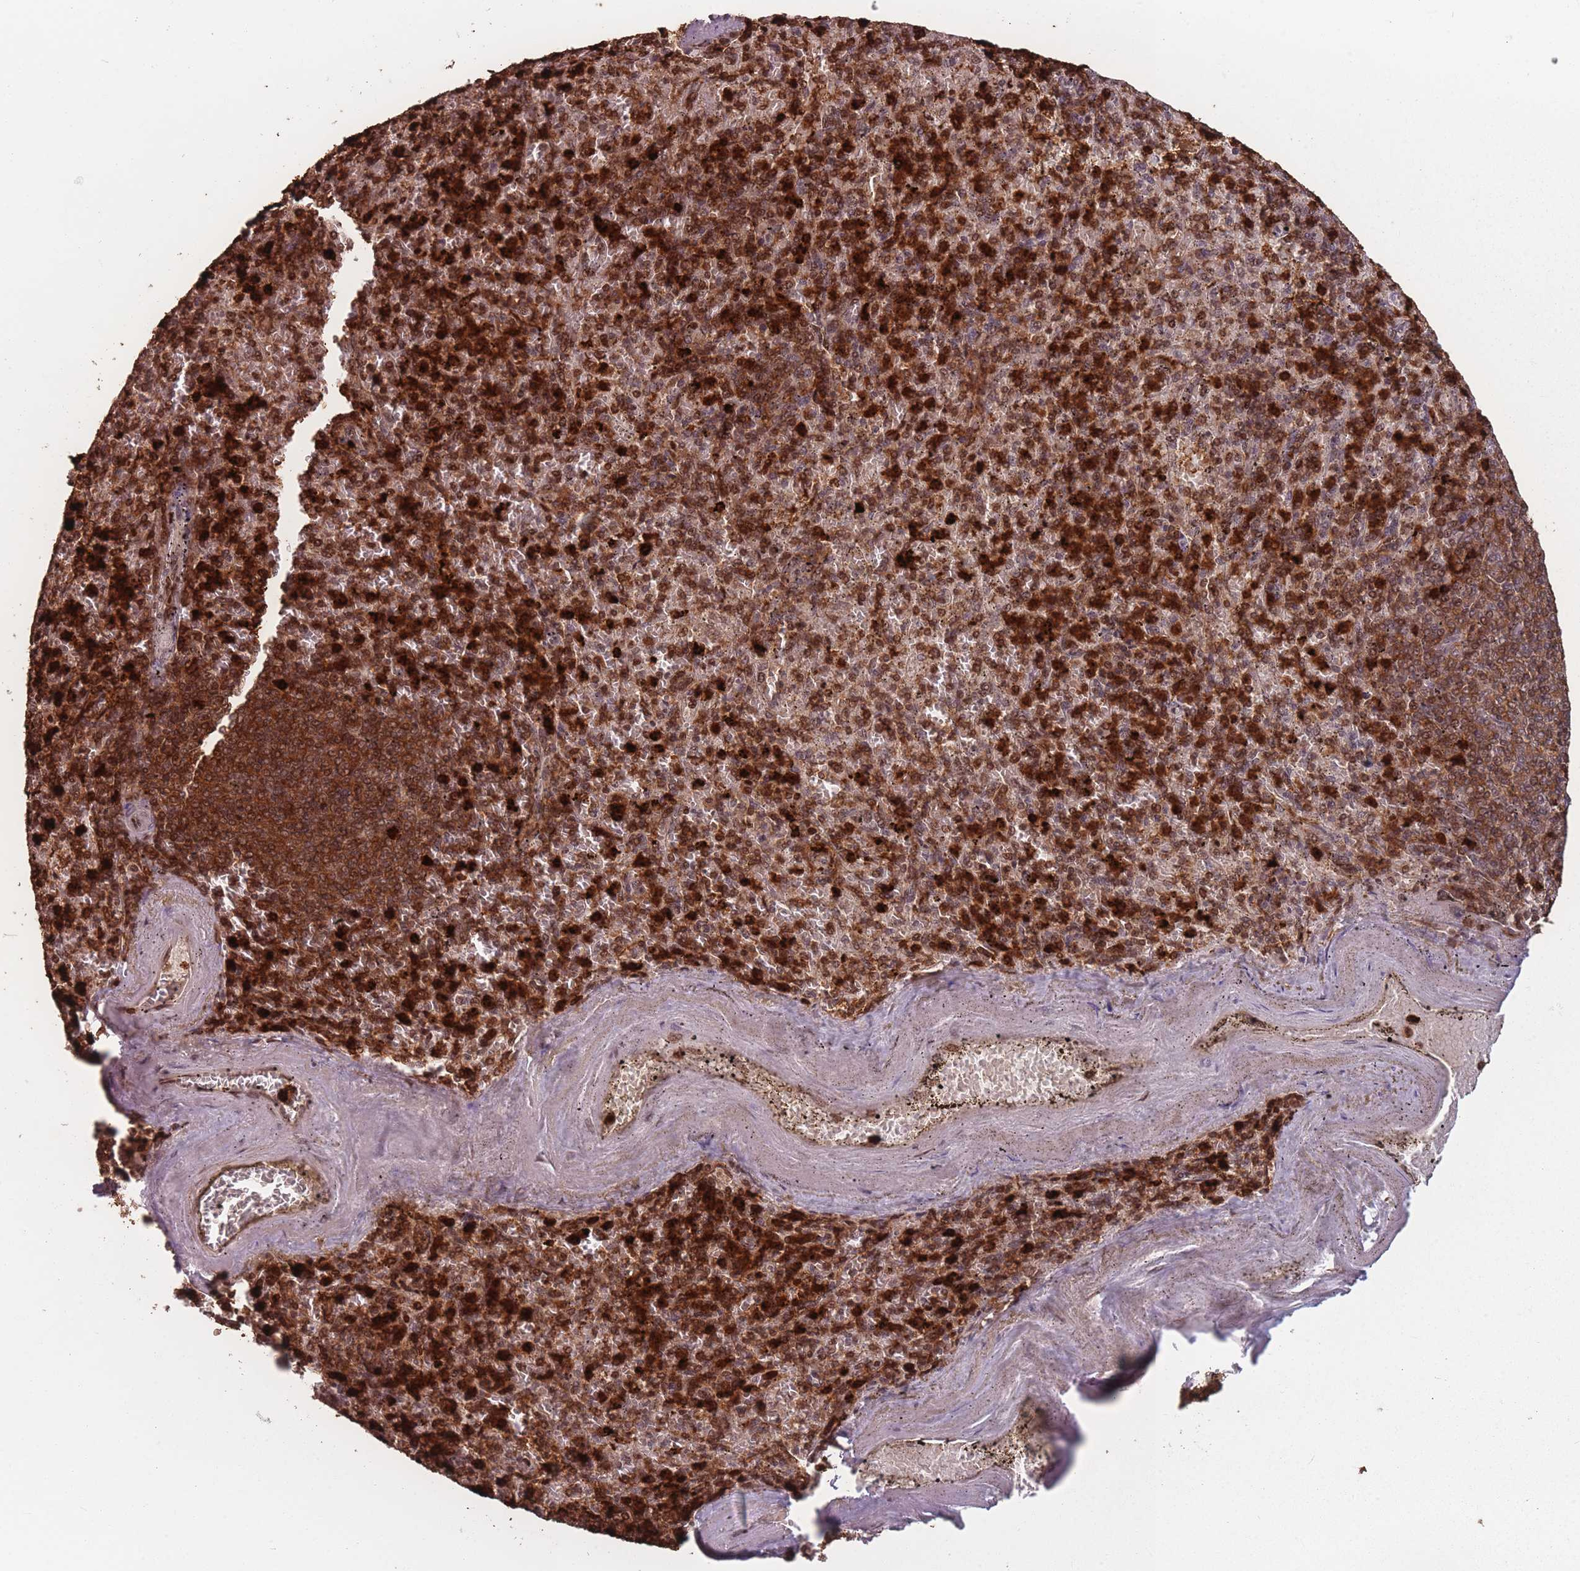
{"staining": {"intensity": "strong", "quantity": ">75%", "location": "cytoplasmic/membranous"}, "tissue": "spleen", "cell_type": "Cells in red pulp", "image_type": "normal", "snomed": [{"axis": "morphology", "description": "Normal tissue, NOS"}, {"axis": "topography", "description": "Spleen"}], "caption": "DAB (3,3'-diaminobenzidine) immunohistochemical staining of benign spleen displays strong cytoplasmic/membranous protein expression in approximately >75% of cells in red pulp.", "gene": "WDR55", "patient": {"sex": "male", "age": 82}}